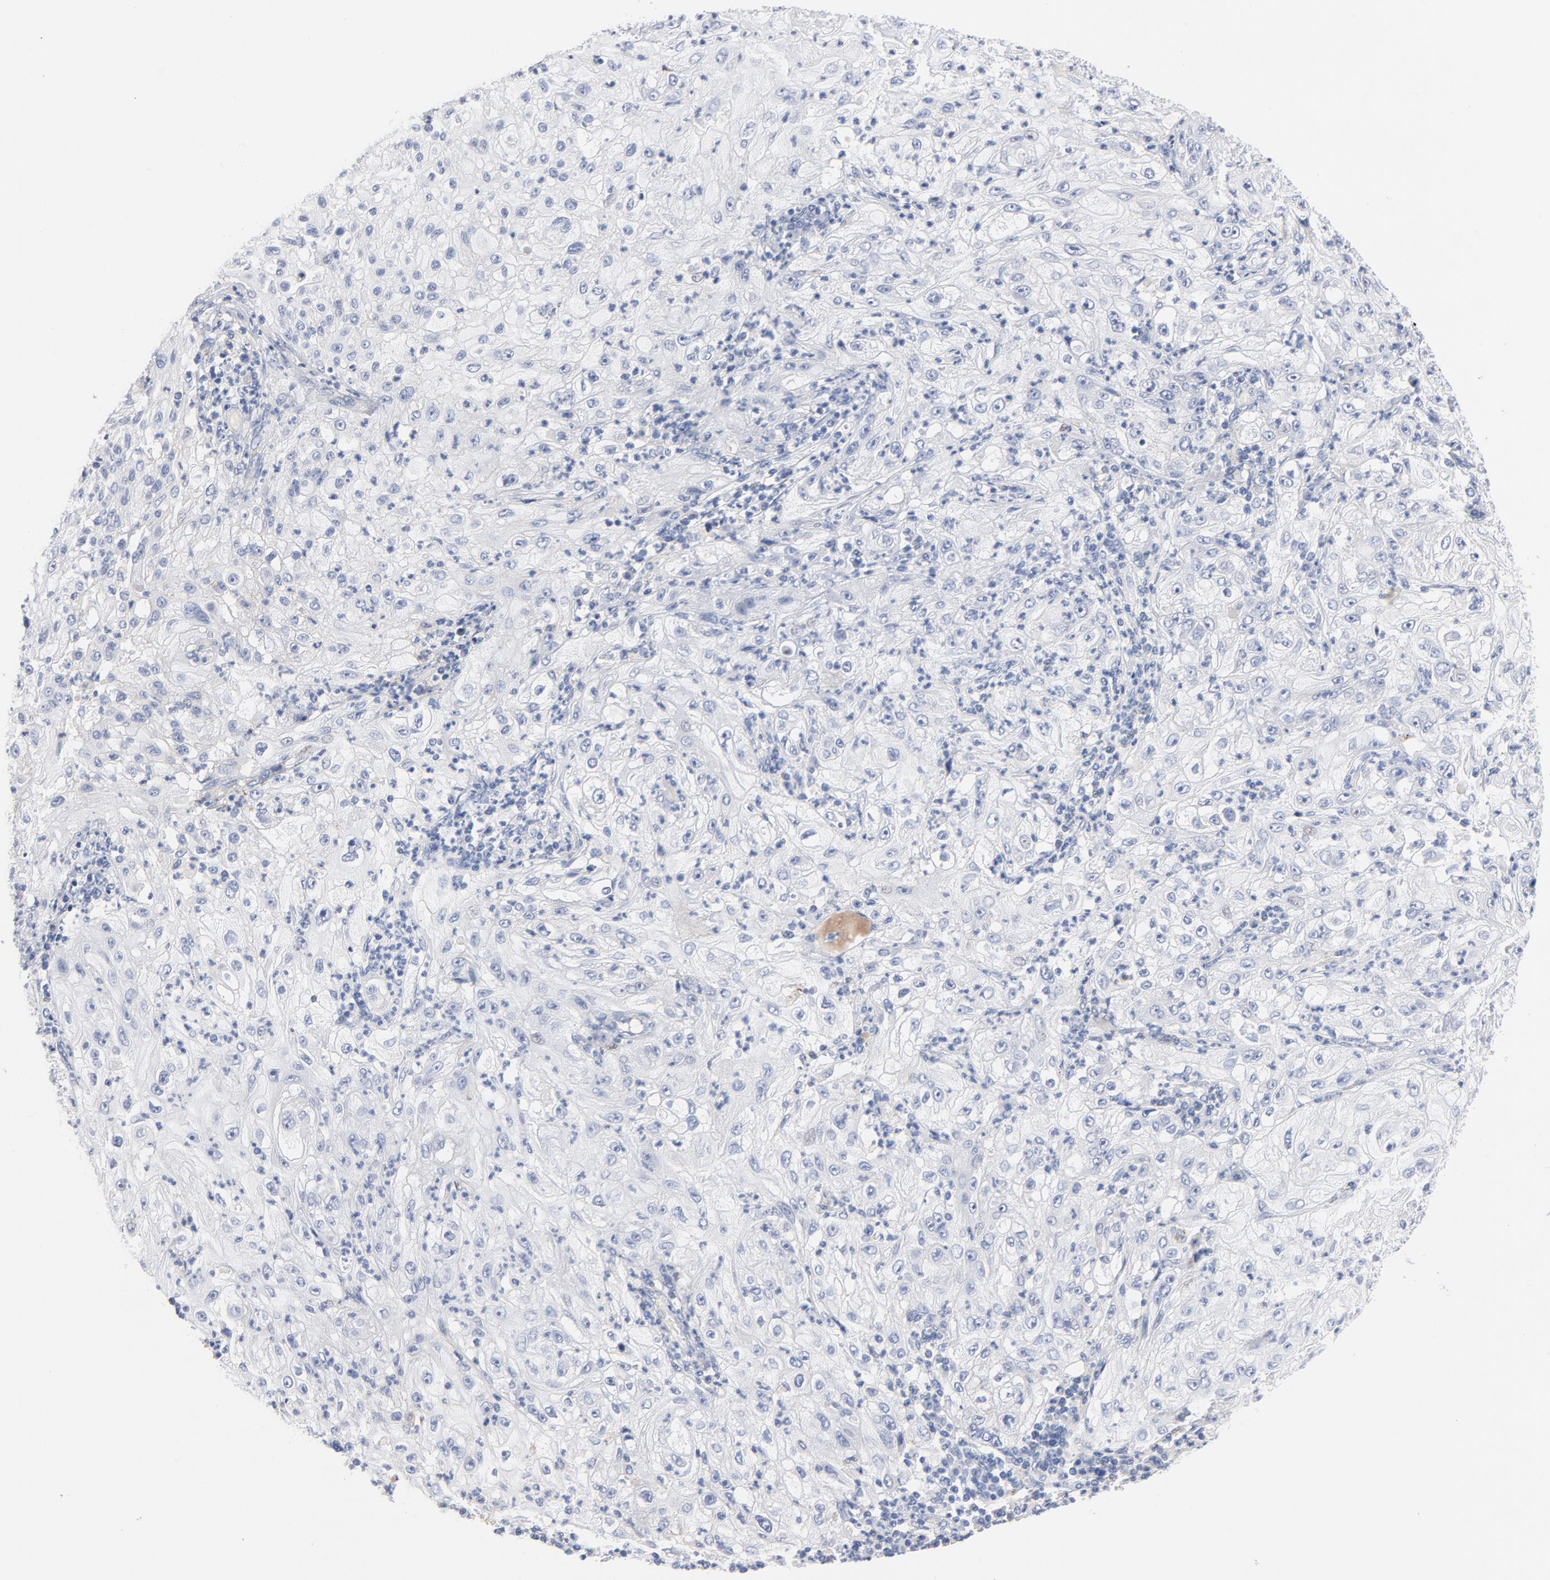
{"staining": {"intensity": "negative", "quantity": "none", "location": "none"}, "tissue": "lung cancer", "cell_type": "Tumor cells", "image_type": "cancer", "snomed": [{"axis": "morphology", "description": "Inflammation, NOS"}, {"axis": "morphology", "description": "Squamous cell carcinoma, NOS"}, {"axis": "topography", "description": "Lymph node"}, {"axis": "topography", "description": "Soft tissue"}, {"axis": "topography", "description": "Lung"}], "caption": "Lung cancer was stained to show a protein in brown. There is no significant expression in tumor cells.", "gene": "SERPINA4", "patient": {"sex": "male", "age": 66}}